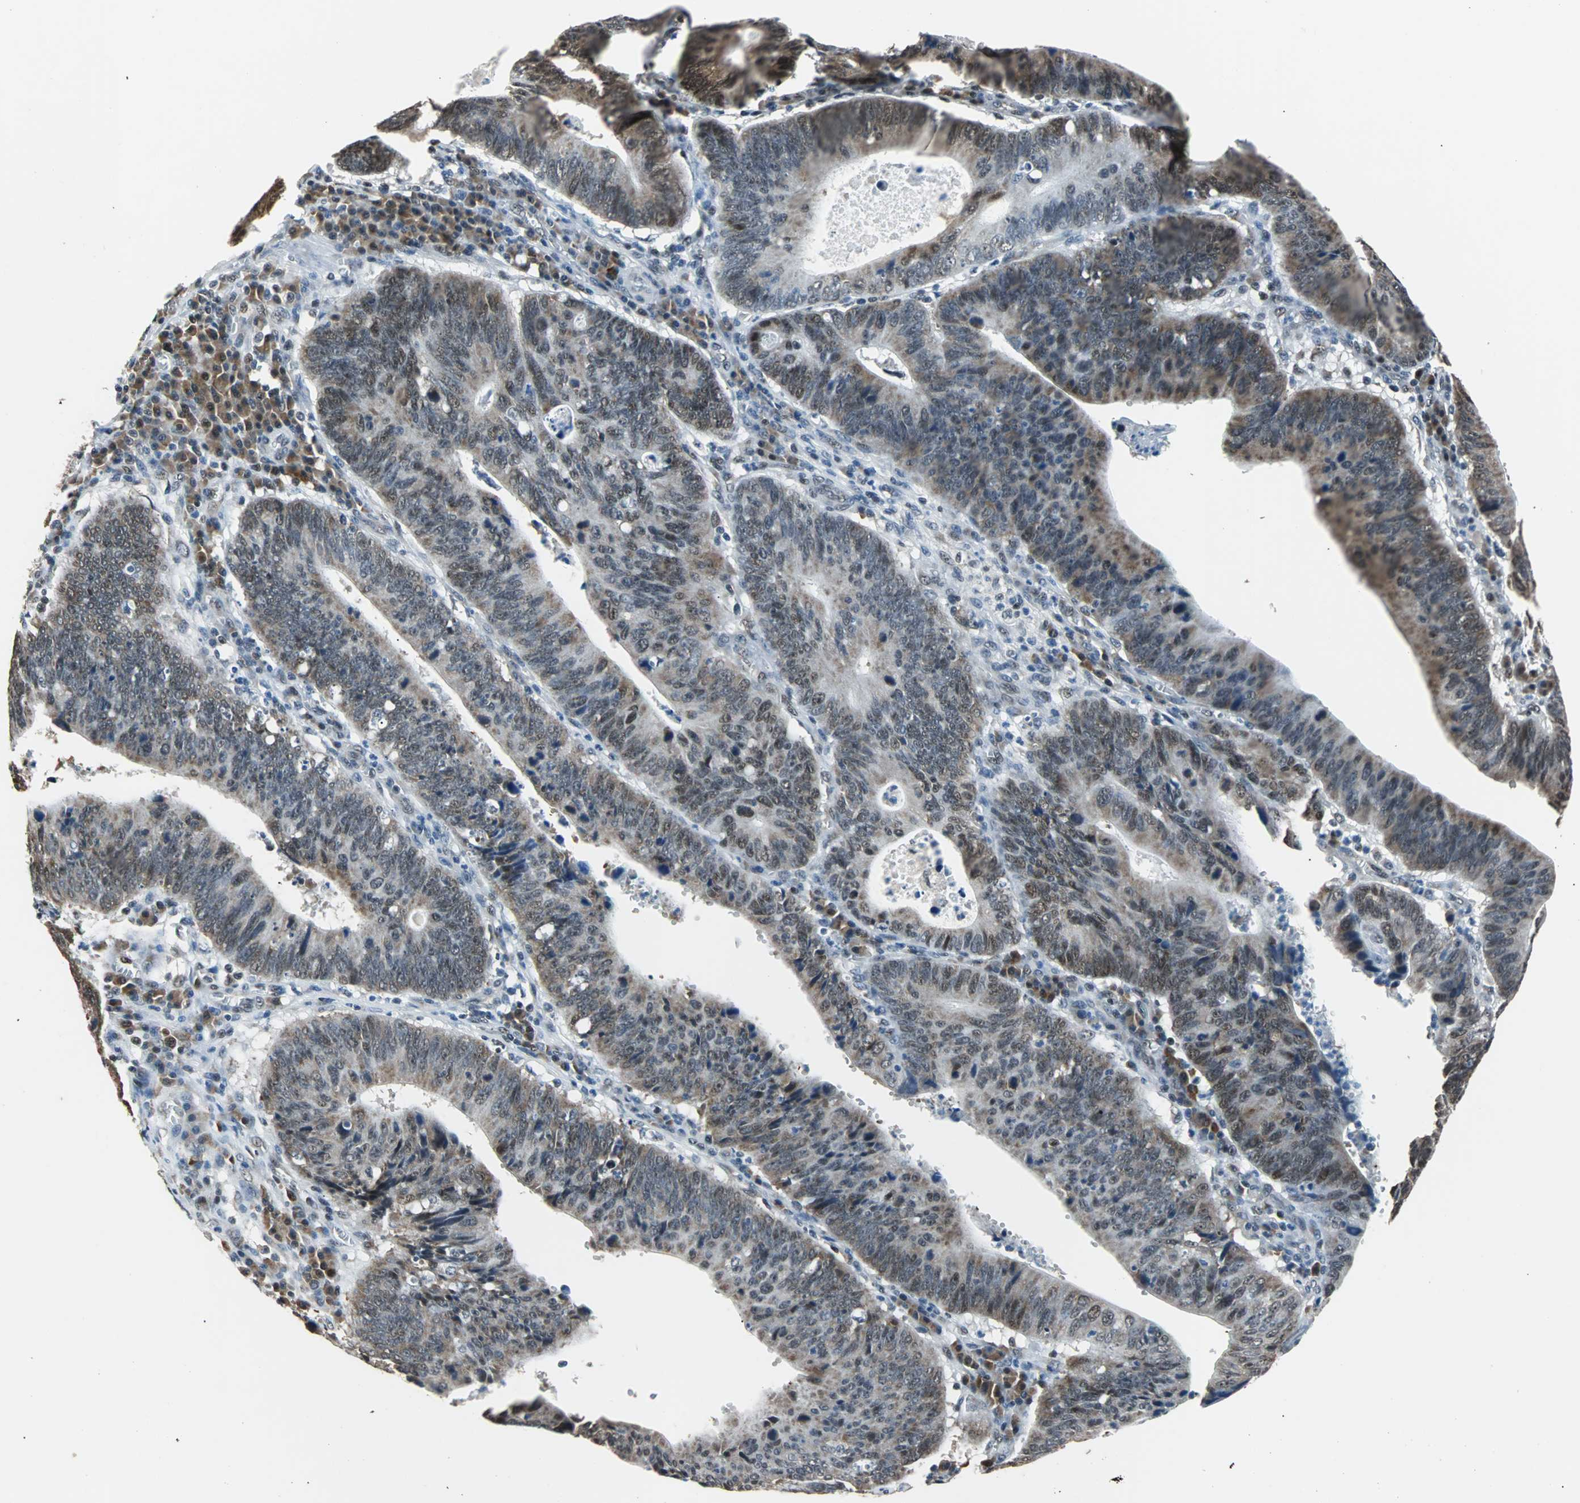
{"staining": {"intensity": "weak", "quantity": "<25%", "location": "cytoplasmic/membranous,nuclear"}, "tissue": "stomach cancer", "cell_type": "Tumor cells", "image_type": "cancer", "snomed": [{"axis": "morphology", "description": "Adenocarcinoma, NOS"}, {"axis": "topography", "description": "Stomach"}], "caption": "Micrograph shows no significant protein positivity in tumor cells of adenocarcinoma (stomach).", "gene": "USP28", "patient": {"sex": "male", "age": 59}}